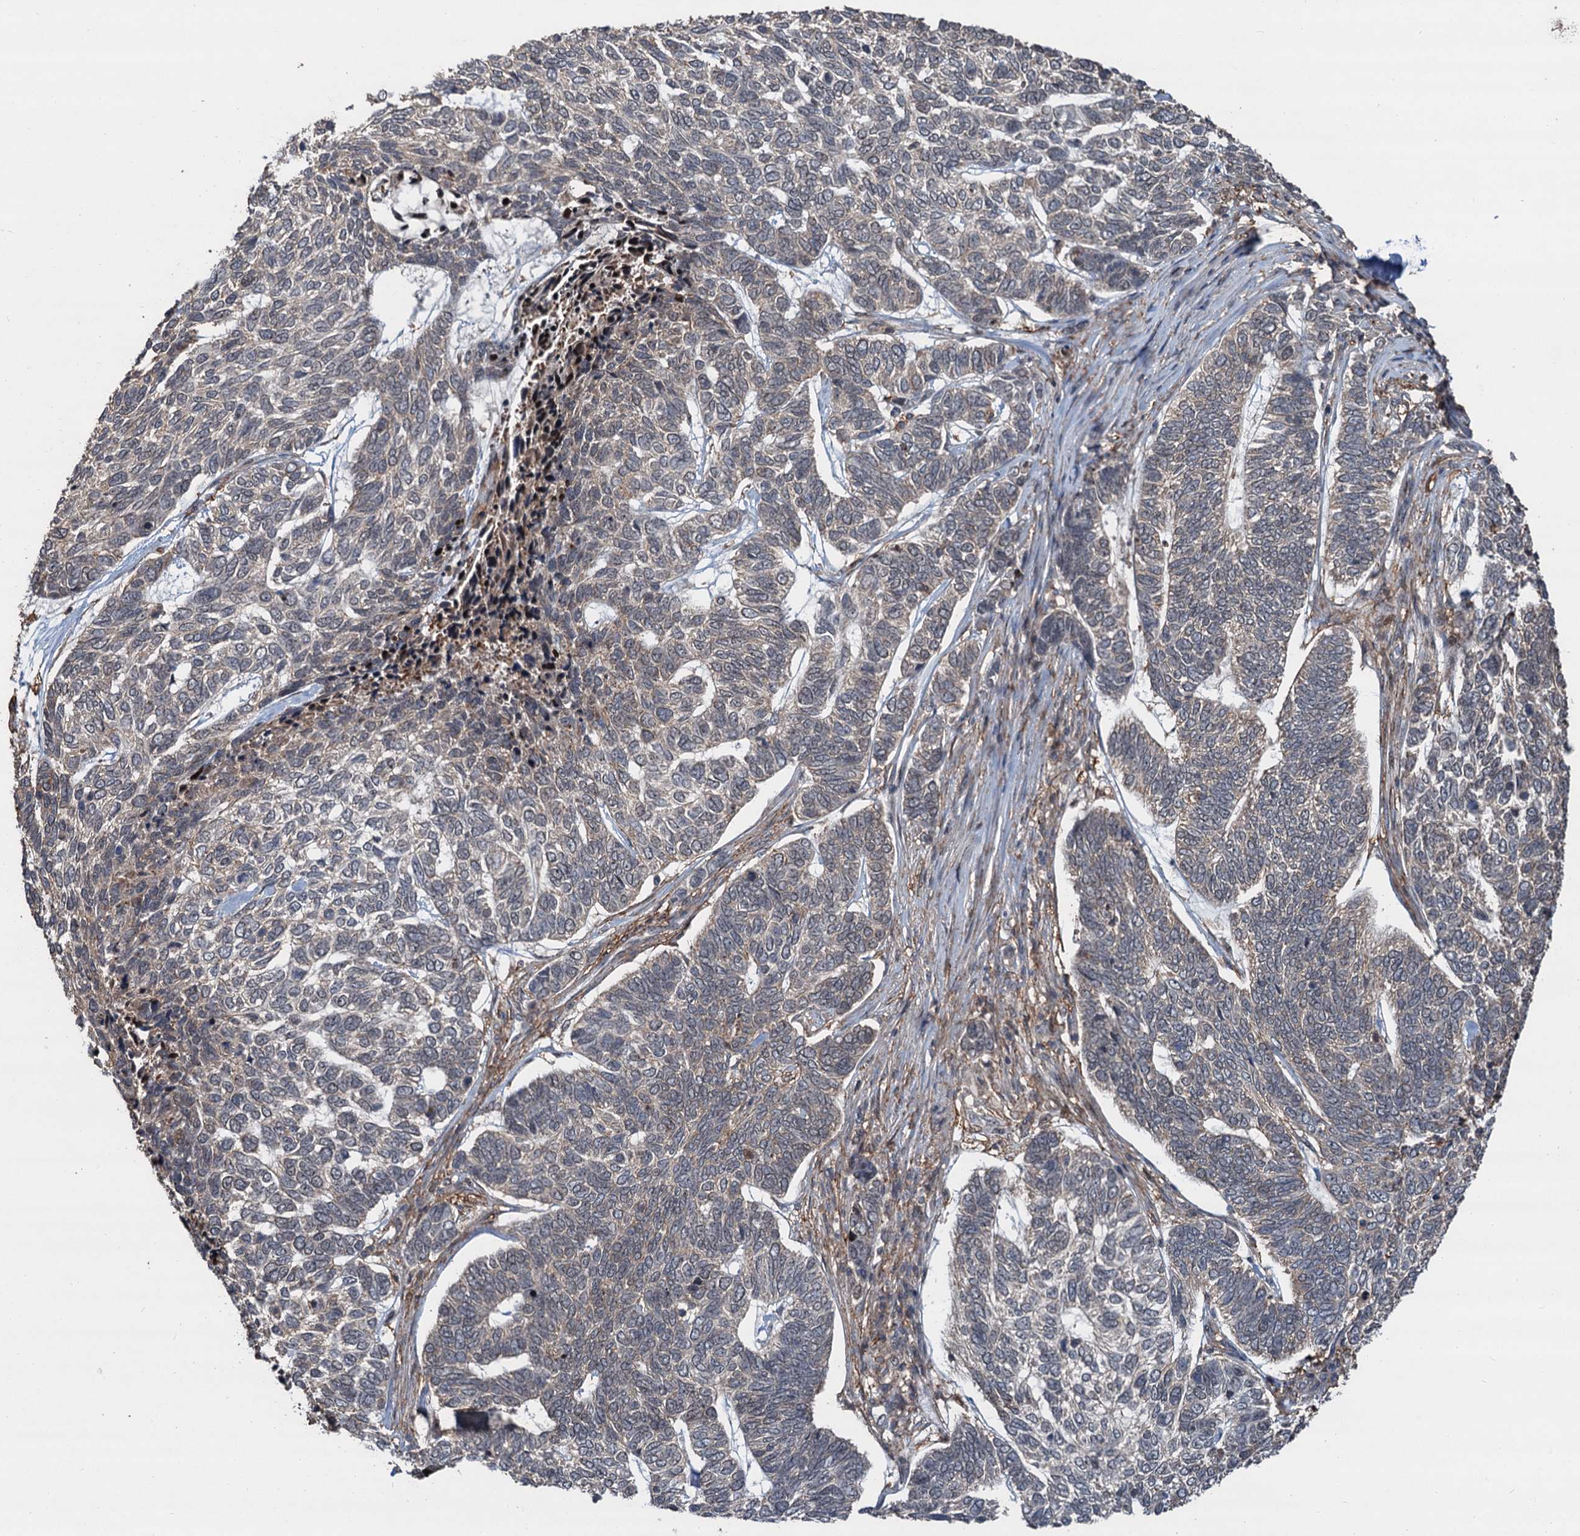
{"staining": {"intensity": "negative", "quantity": "none", "location": "none"}, "tissue": "skin cancer", "cell_type": "Tumor cells", "image_type": "cancer", "snomed": [{"axis": "morphology", "description": "Basal cell carcinoma"}, {"axis": "topography", "description": "Skin"}], "caption": "Basal cell carcinoma (skin) stained for a protein using immunohistochemistry displays no staining tumor cells.", "gene": "TMA16", "patient": {"sex": "female", "age": 65}}